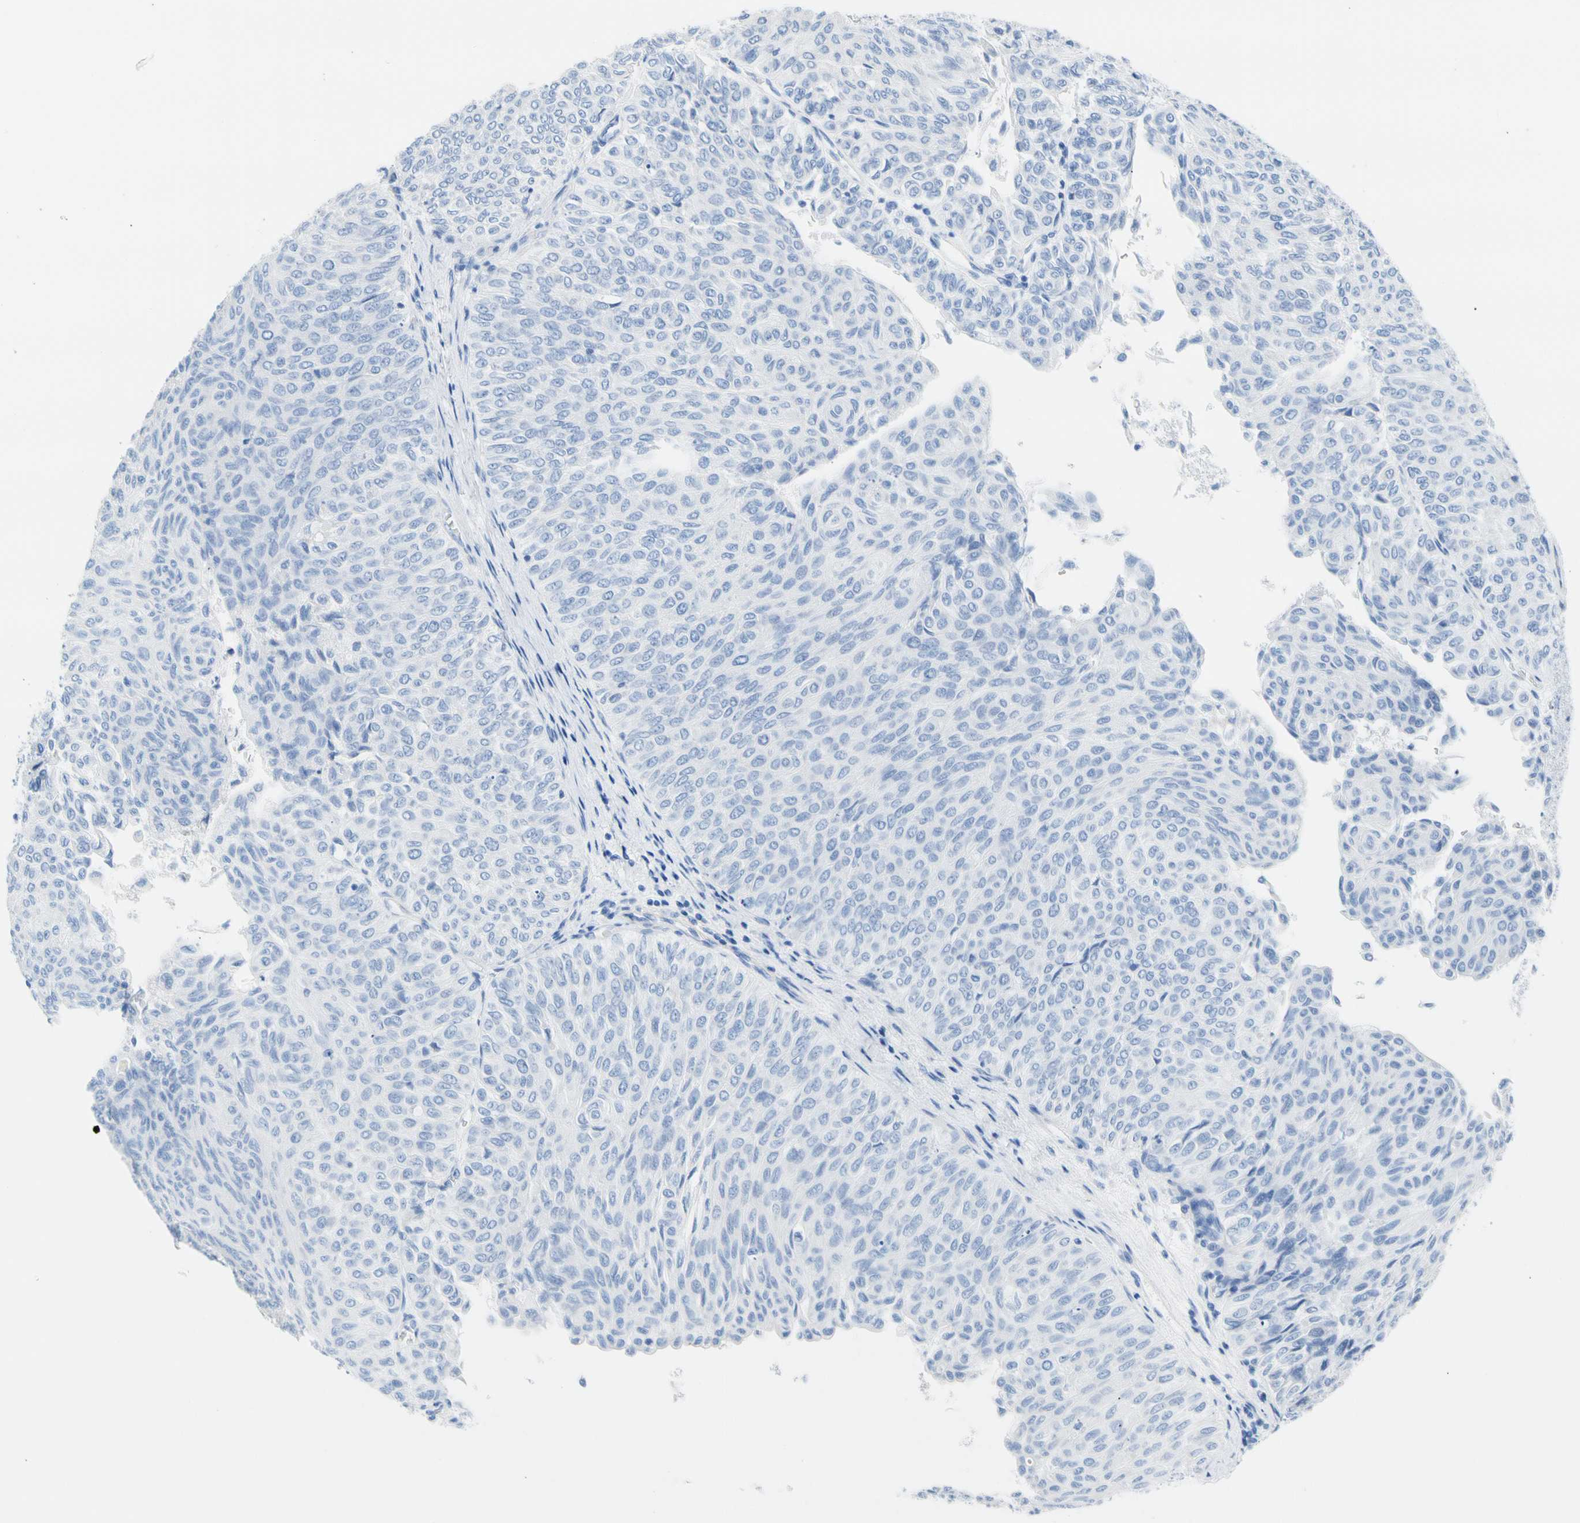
{"staining": {"intensity": "negative", "quantity": "none", "location": "none"}, "tissue": "urothelial cancer", "cell_type": "Tumor cells", "image_type": "cancer", "snomed": [{"axis": "morphology", "description": "Urothelial carcinoma, Low grade"}, {"axis": "topography", "description": "Urinary bladder"}], "caption": "This is an immunohistochemistry image of urothelial carcinoma (low-grade). There is no staining in tumor cells.", "gene": "CEL", "patient": {"sex": "male", "age": 78}}